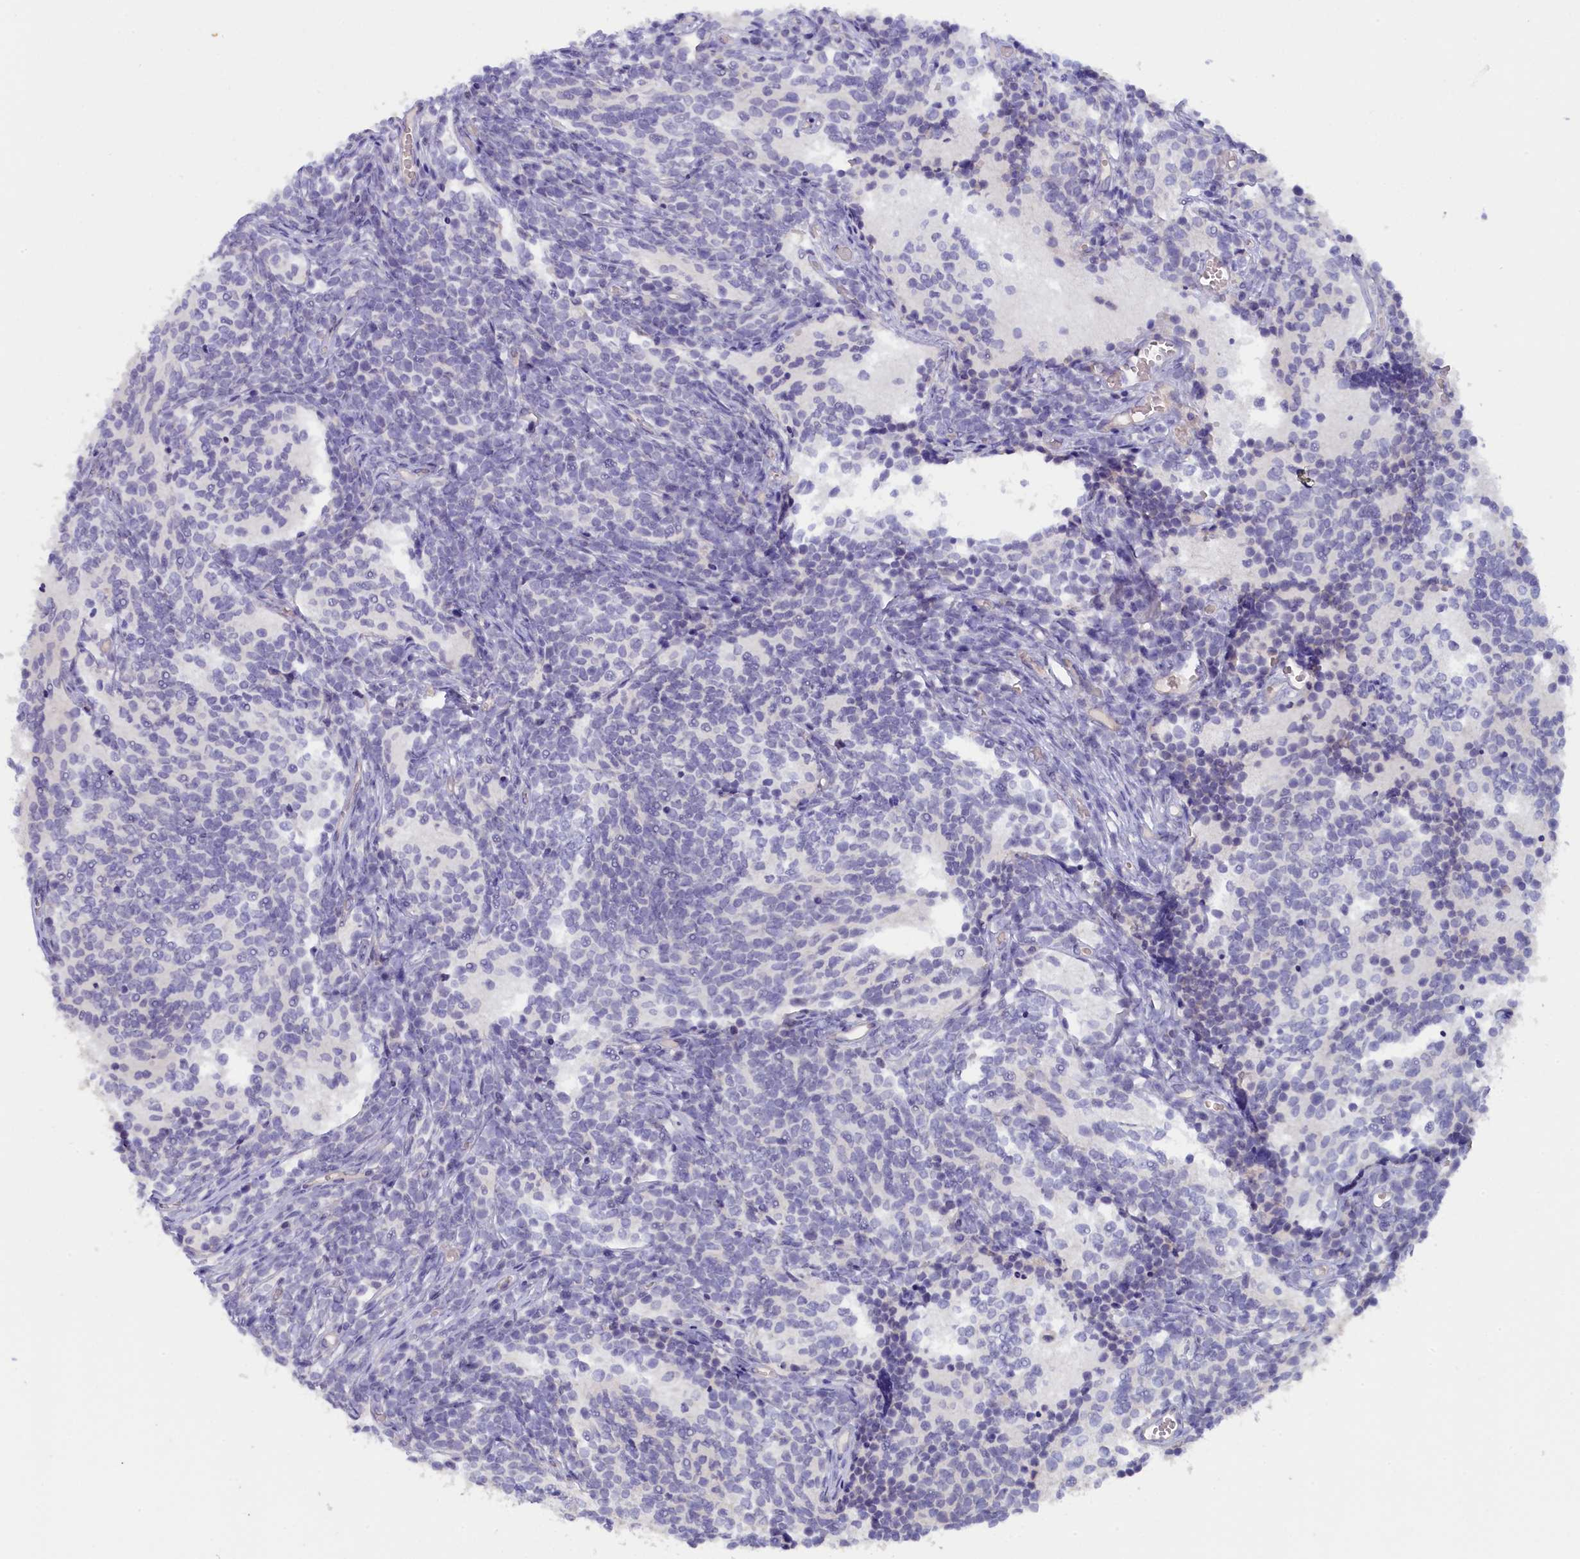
{"staining": {"intensity": "negative", "quantity": "none", "location": "none"}, "tissue": "glioma", "cell_type": "Tumor cells", "image_type": "cancer", "snomed": [{"axis": "morphology", "description": "Glioma, malignant, Low grade"}, {"axis": "topography", "description": "Brain"}], "caption": "IHC image of human glioma stained for a protein (brown), which displays no staining in tumor cells. (DAB (3,3'-diaminobenzidine) IHC, high magnification).", "gene": "ZSWIM4", "patient": {"sex": "female", "age": 1}}